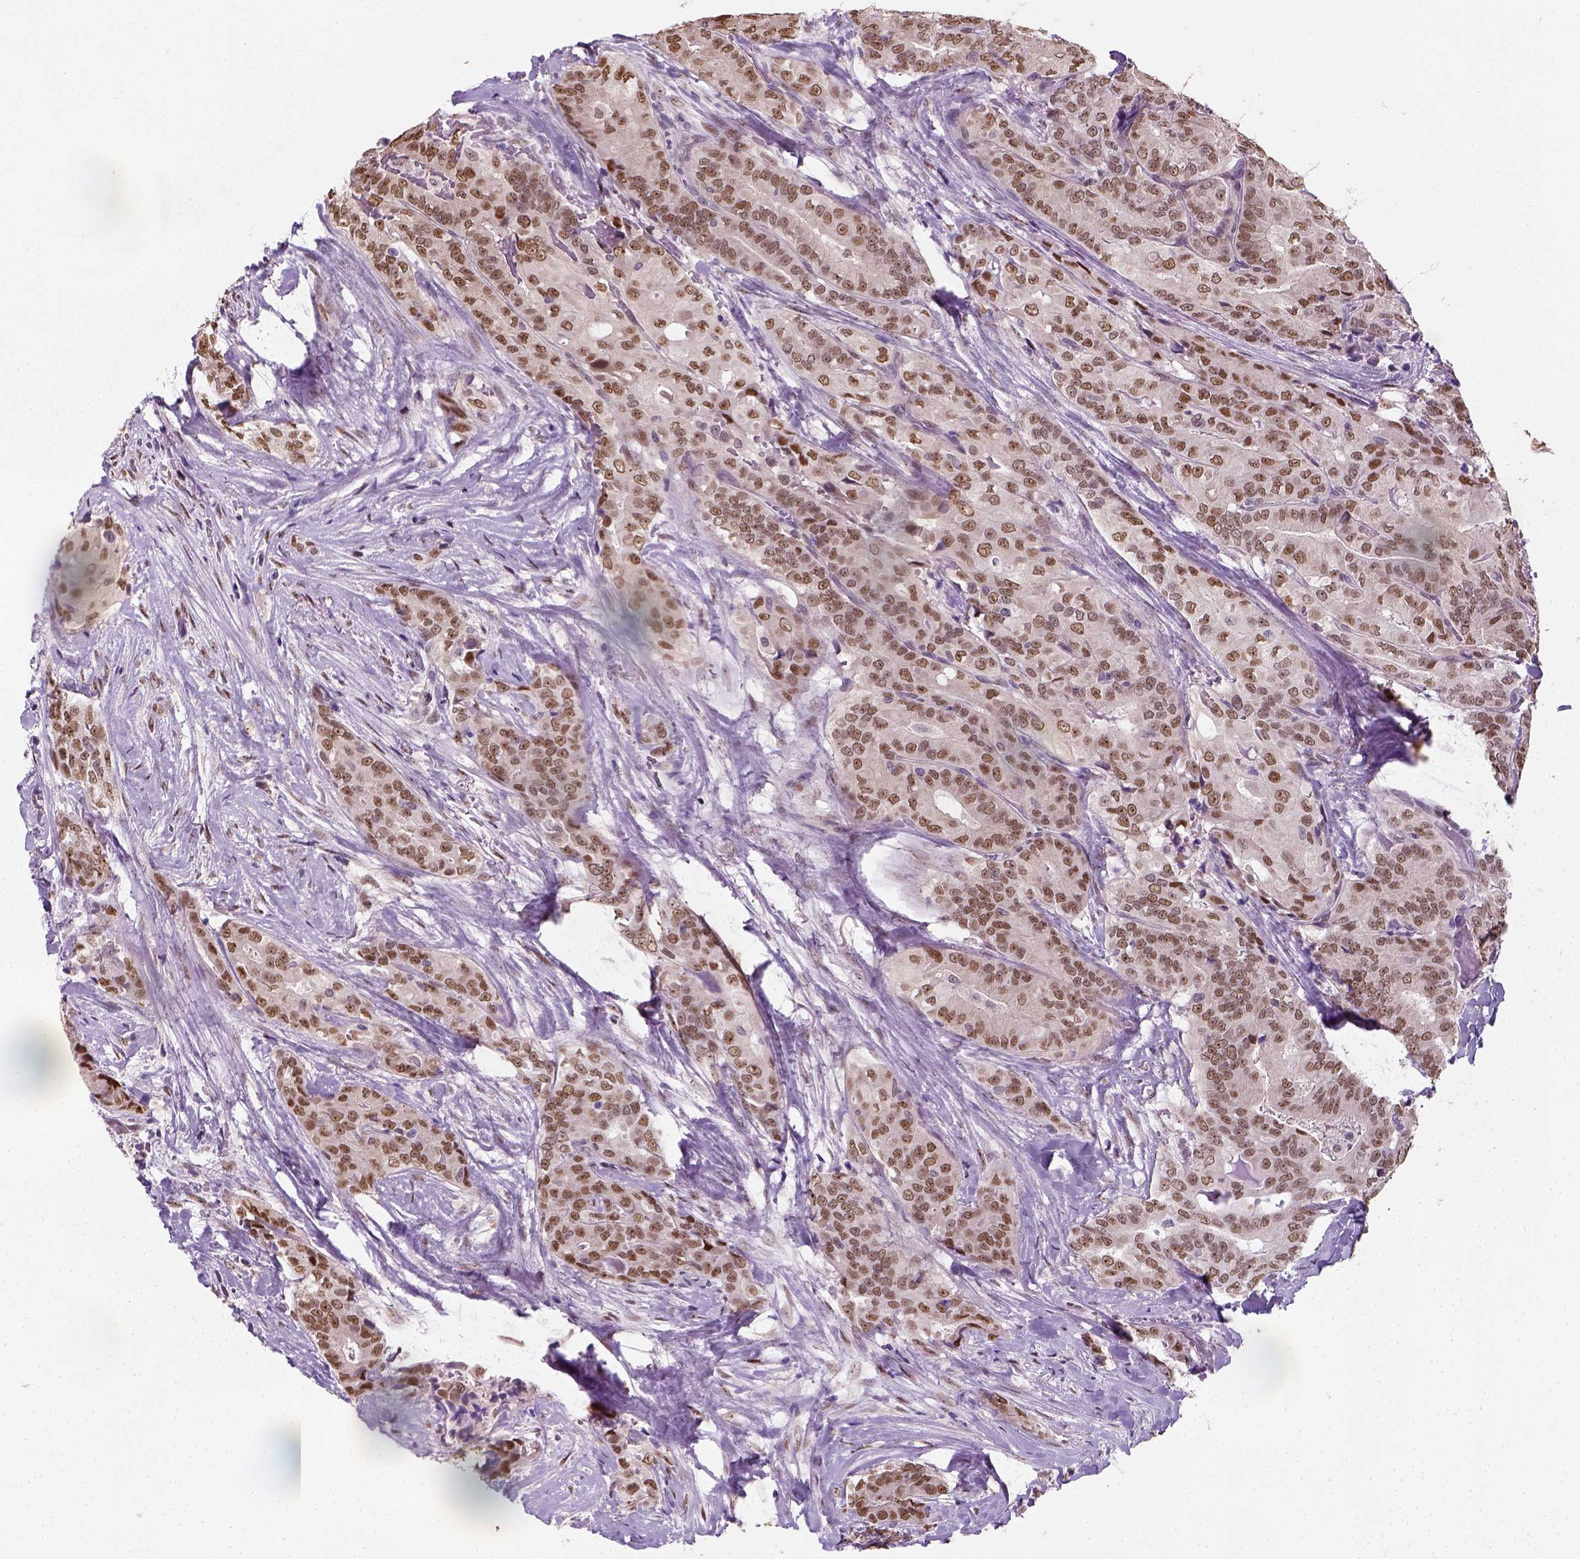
{"staining": {"intensity": "moderate", "quantity": ">75%", "location": "nuclear"}, "tissue": "thyroid cancer", "cell_type": "Tumor cells", "image_type": "cancer", "snomed": [{"axis": "morphology", "description": "Papillary adenocarcinoma, NOS"}, {"axis": "topography", "description": "Thyroid gland"}], "caption": "Immunohistochemistry (IHC) of human thyroid cancer (papillary adenocarcinoma) shows medium levels of moderate nuclear staining in about >75% of tumor cells.", "gene": "C1orf112", "patient": {"sex": "male", "age": 61}}